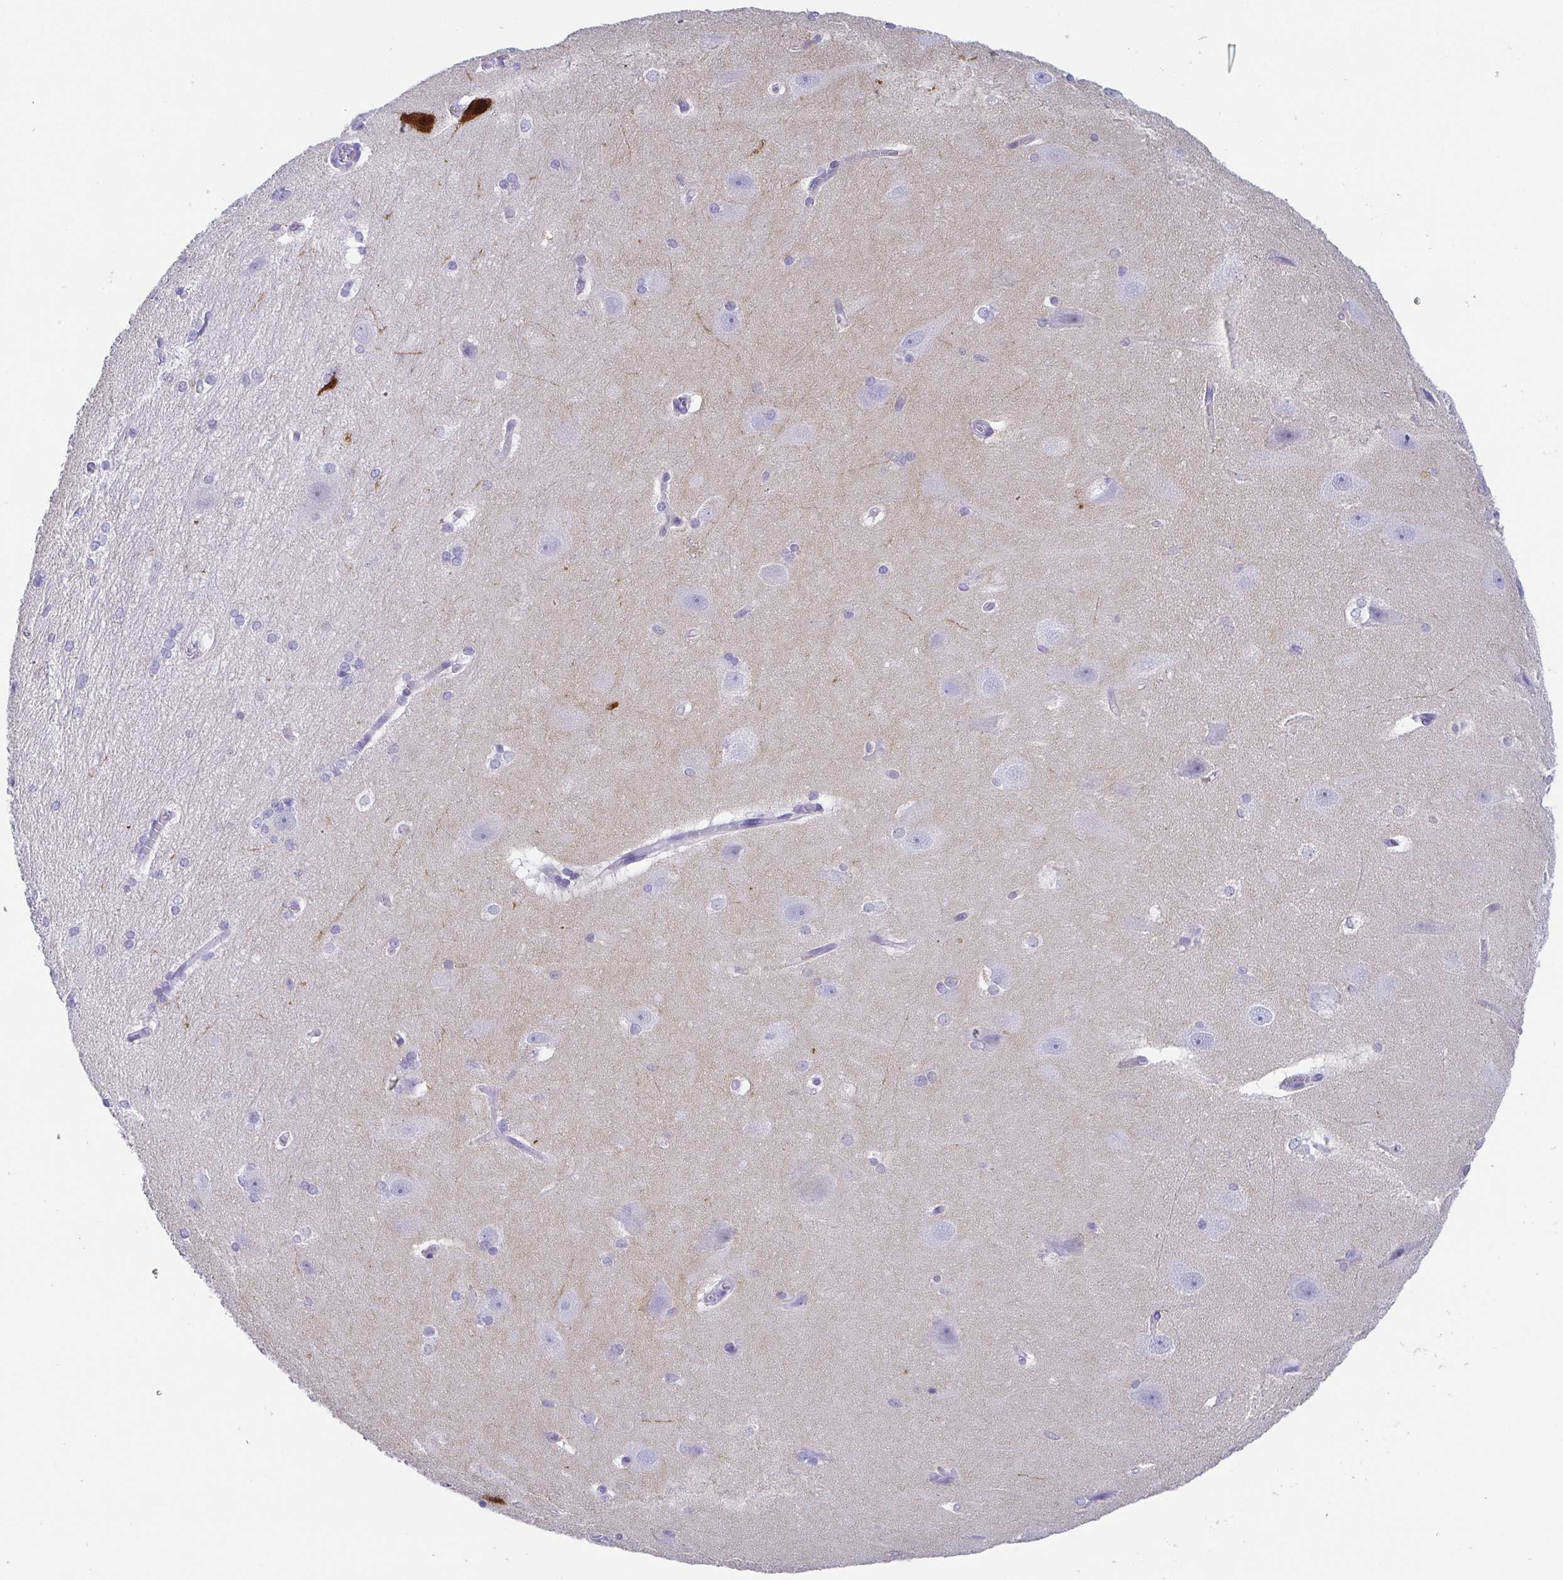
{"staining": {"intensity": "negative", "quantity": "none", "location": "none"}, "tissue": "hippocampus", "cell_type": "Glial cells", "image_type": "normal", "snomed": [{"axis": "morphology", "description": "Normal tissue, NOS"}, {"axis": "topography", "description": "Cerebral cortex"}, {"axis": "topography", "description": "Hippocampus"}], "caption": "Glial cells show no significant expression in benign hippocampus. (DAB IHC, high magnification).", "gene": "SCGN", "patient": {"sex": "female", "age": 19}}